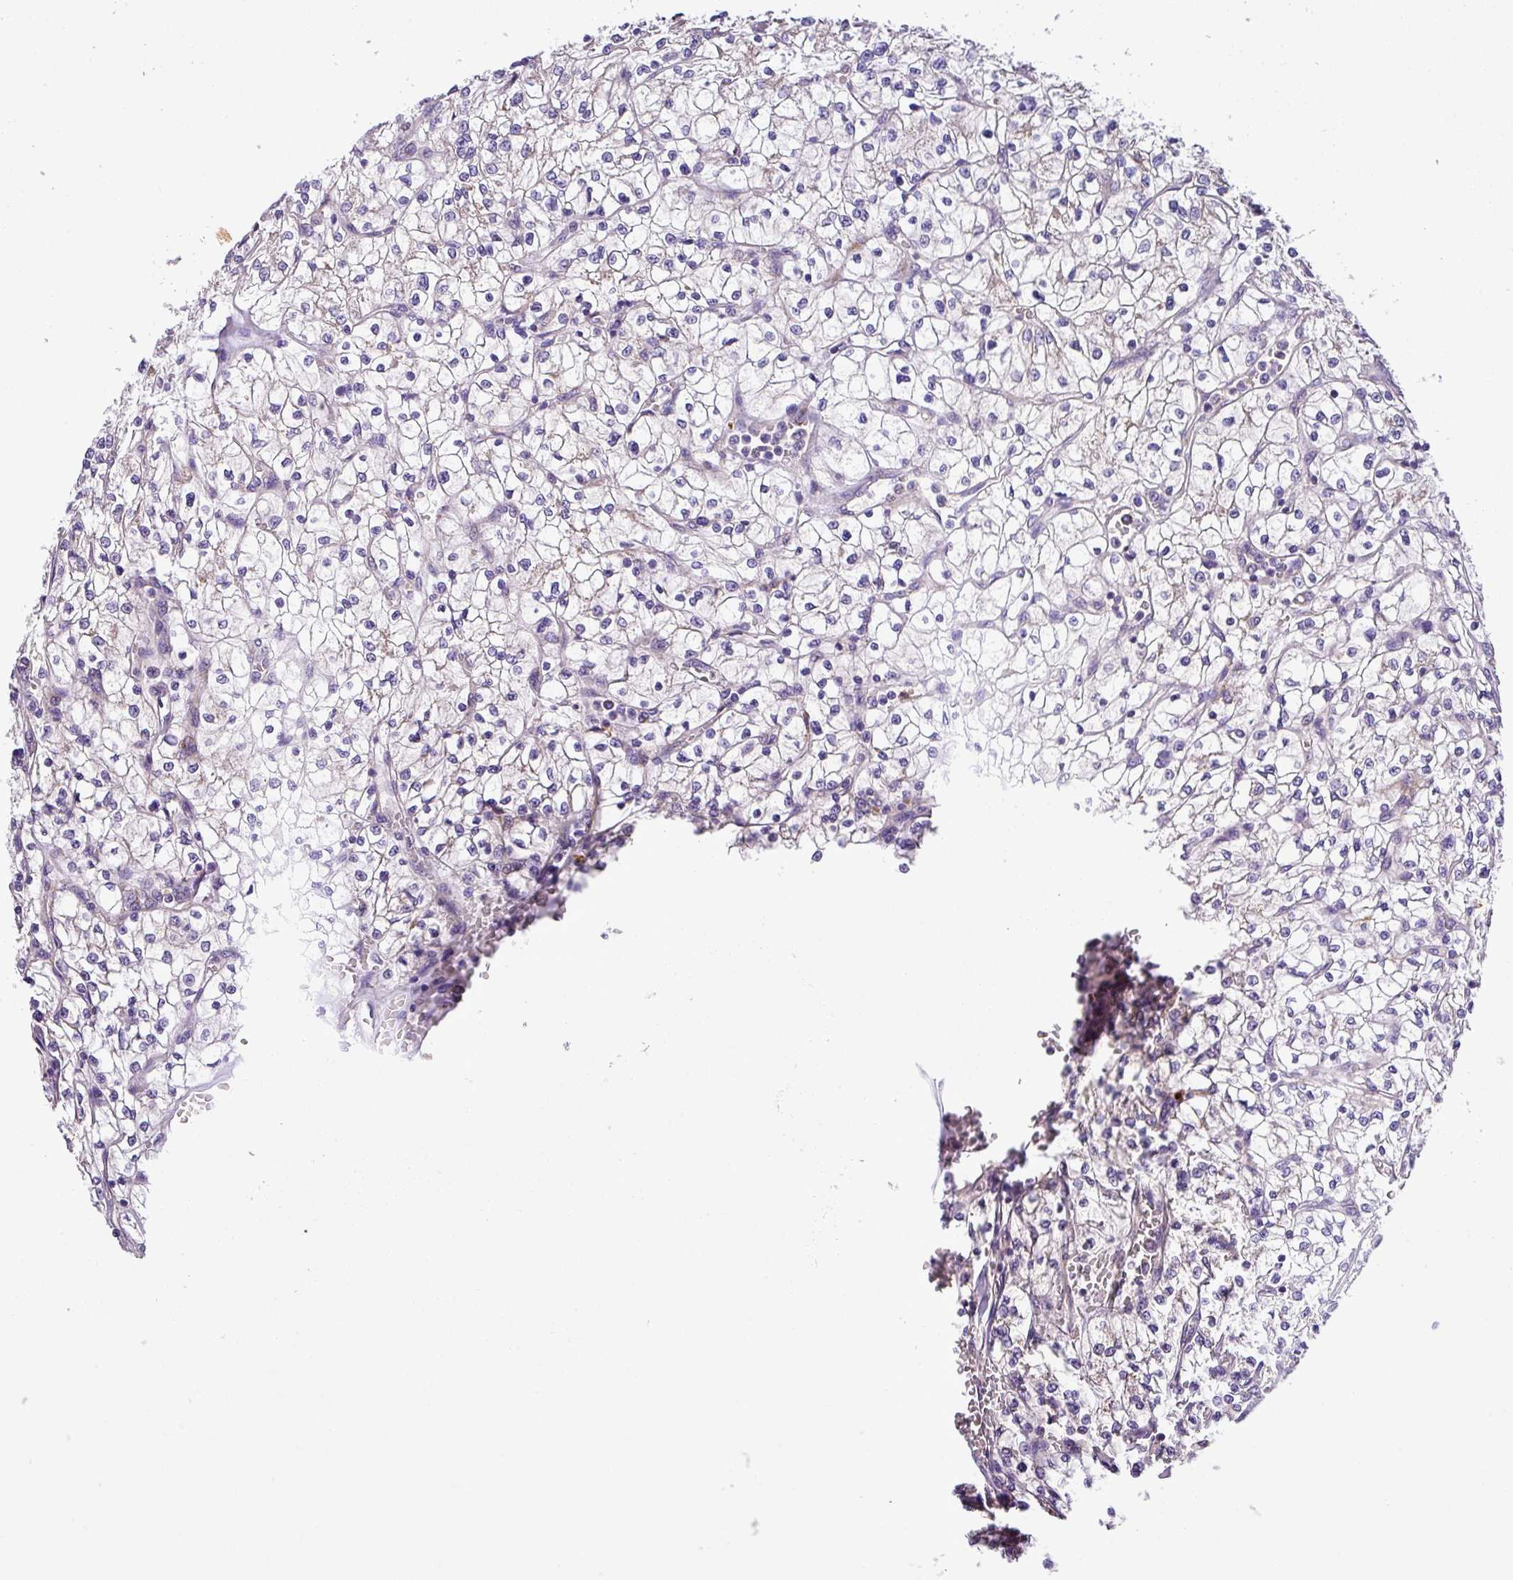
{"staining": {"intensity": "negative", "quantity": "none", "location": "none"}, "tissue": "renal cancer", "cell_type": "Tumor cells", "image_type": "cancer", "snomed": [{"axis": "morphology", "description": "Adenocarcinoma, NOS"}, {"axis": "topography", "description": "Kidney"}], "caption": "The IHC histopathology image has no significant expression in tumor cells of renal adenocarcinoma tissue.", "gene": "ANXA2R", "patient": {"sex": "female", "age": 64}}